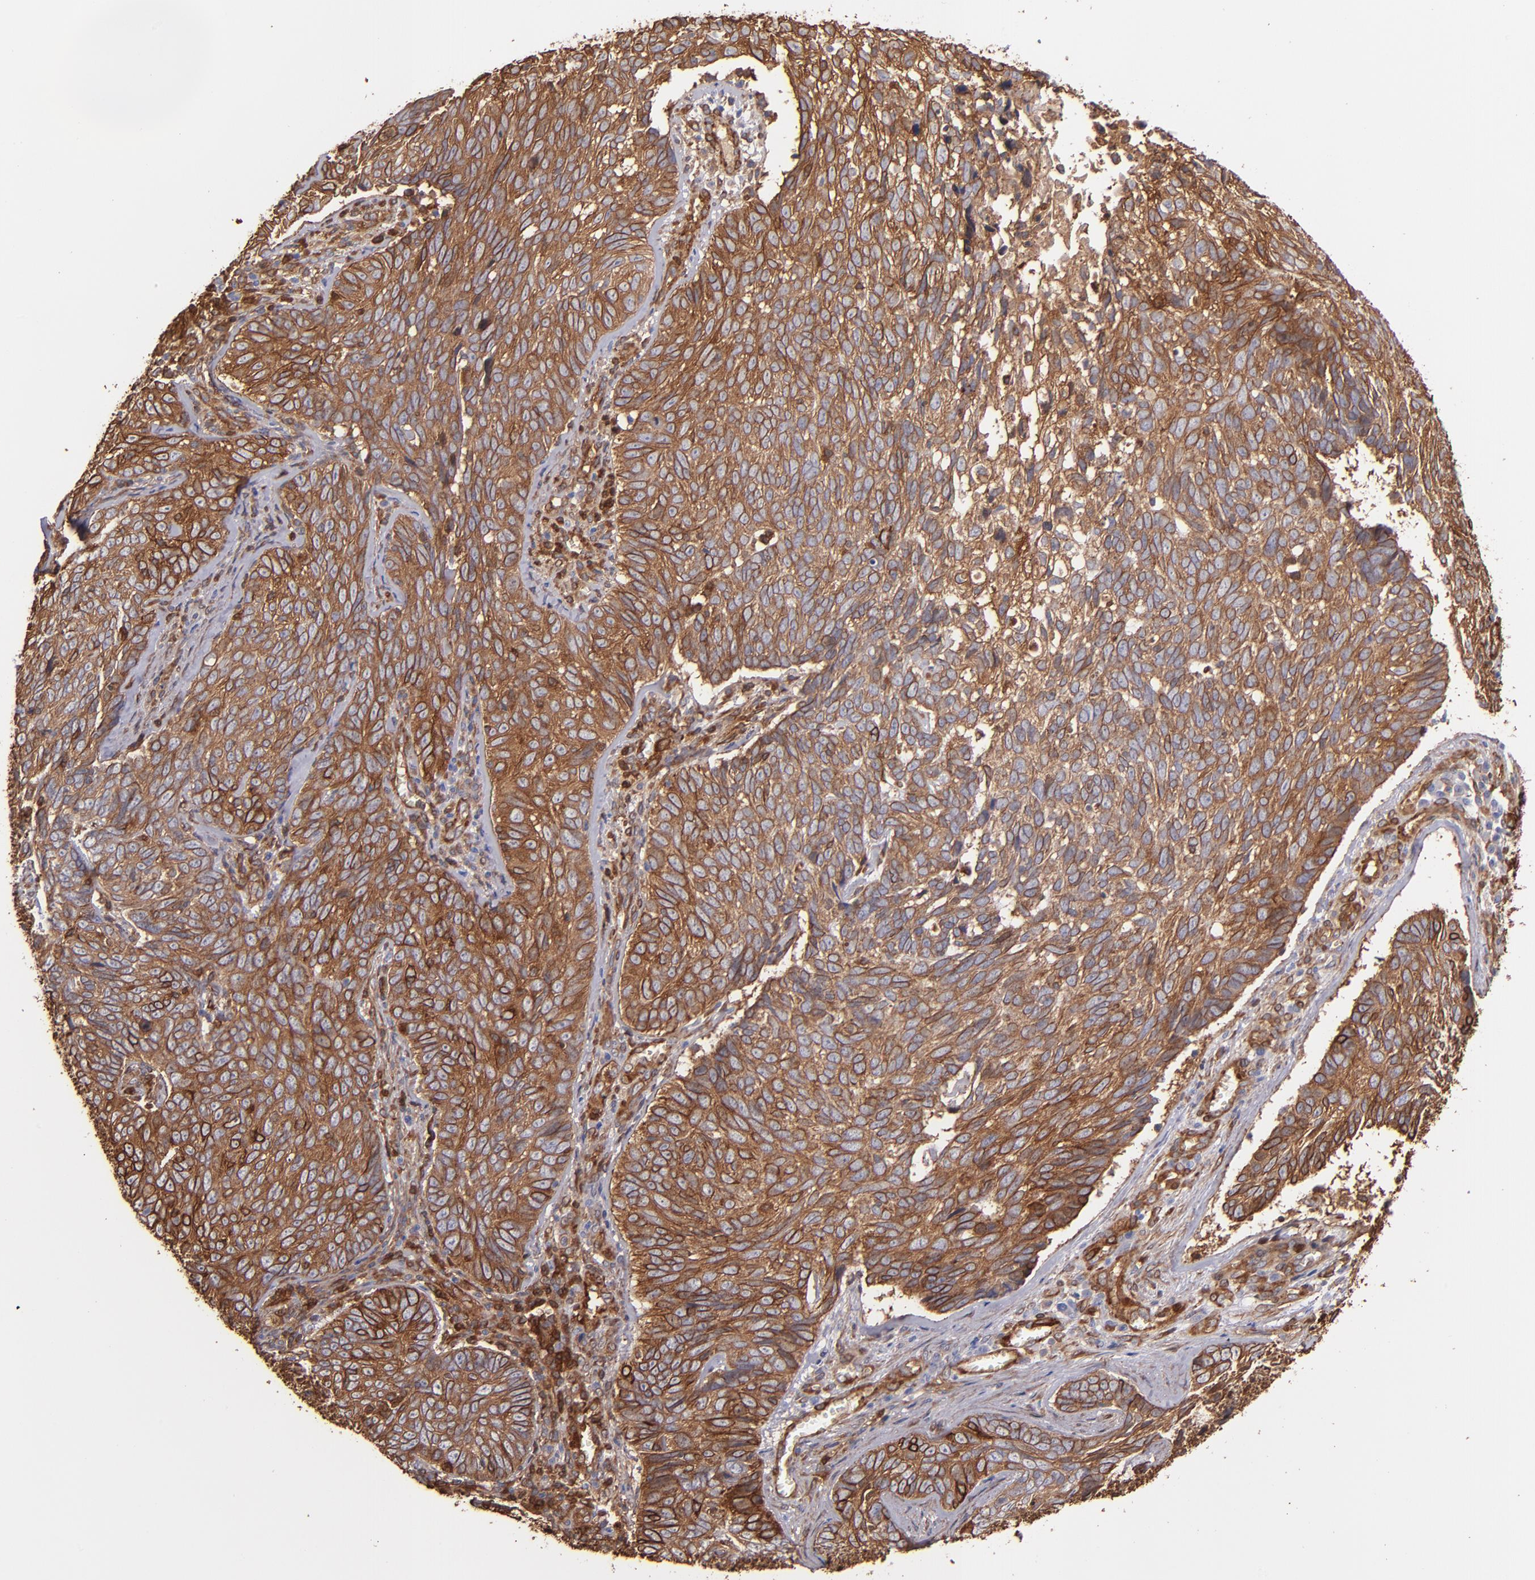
{"staining": {"intensity": "moderate", "quantity": ">75%", "location": "cytoplasmic/membranous"}, "tissue": "skin cancer", "cell_type": "Tumor cells", "image_type": "cancer", "snomed": [{"axis": "morphology", "description": "Basal cell carcinoma"}, {"axis": "topography", "description": "Skin"}], "caption": "Immunohistochemistry (IHC) of human skin cancer (basal cell carcinoma) demonstrates medium levels of moderate cytoplasmic/membranous expression in about >75% of tumor cells.", "gene": "VCL", "patient": {"sex": "male", "age": 72}}